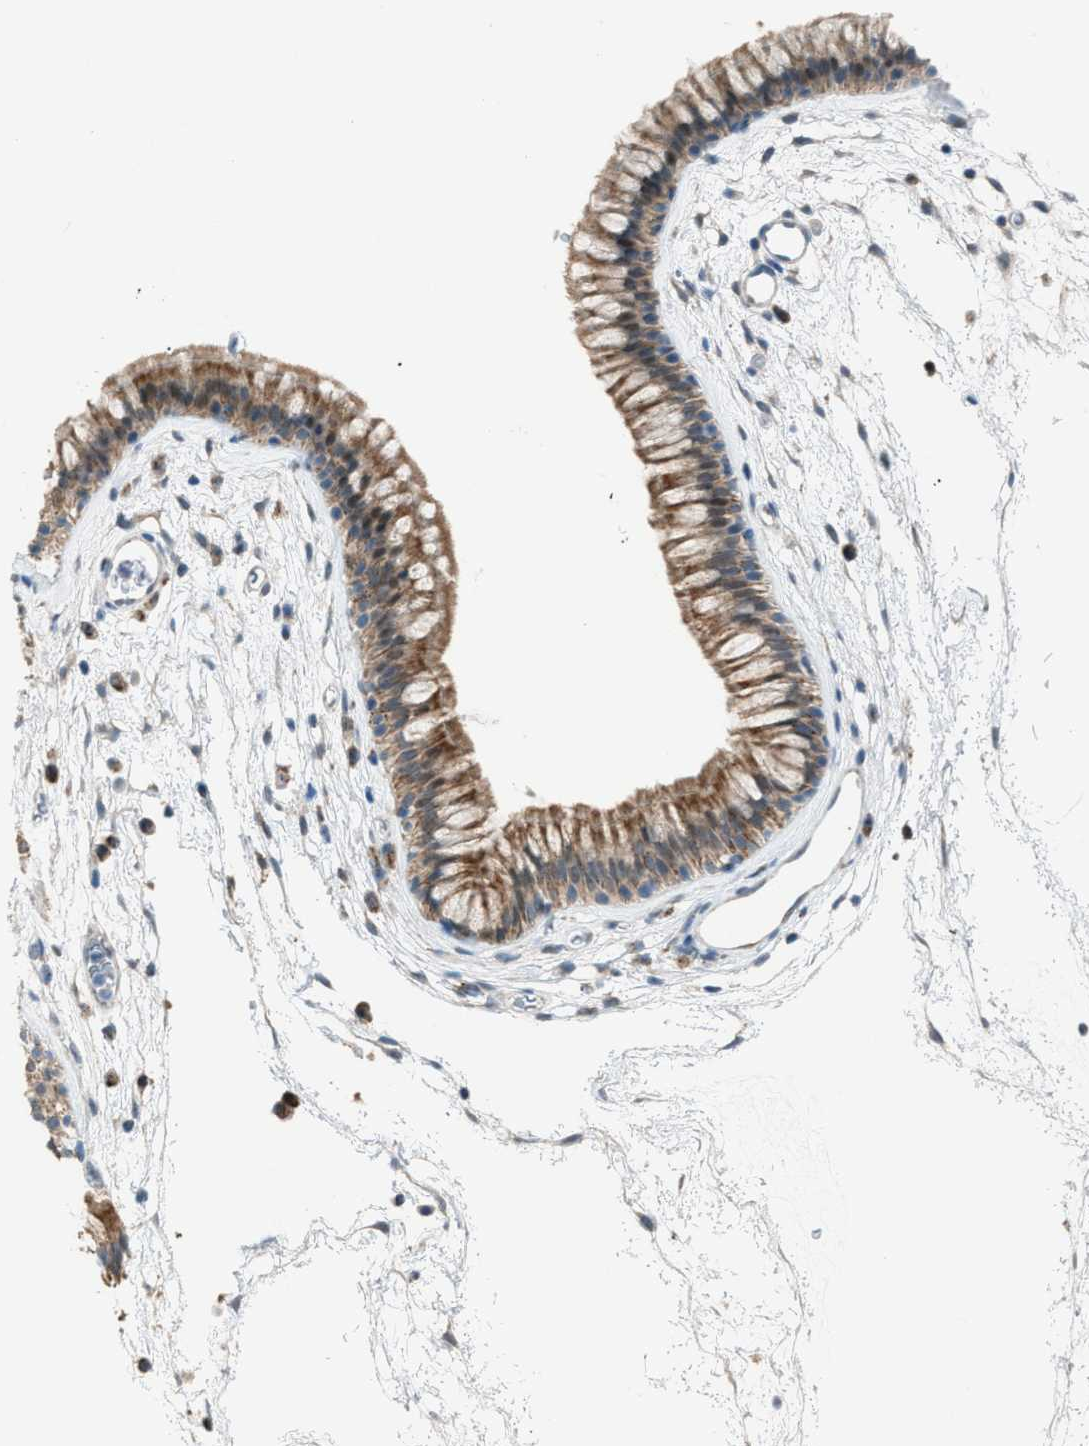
{"staining": {"intensity": "moderate", "quantity": ">75%", "location": "cytoplasmic/membranous"}, "tissue": "nasopharynx", "cell_type": "Respiratory epithelial cells", "image_type": "normal", "snomed": [{"axis": "morphology", "description": "Normal tissue, NOS"}, {"axis": "morphology", "description": "Inflammation, NOS"}, {"axis": "topography", "description": "Nasopharynx"}], "caption": "Immunohistochemistry of benign nasopharynx exhibits medium levels of moderate cytoplasmic/membranous expression in about >75% of respiratory epithelial cells.", "gene": "SRM", "patient": {"sex": "male", "age": 48}}